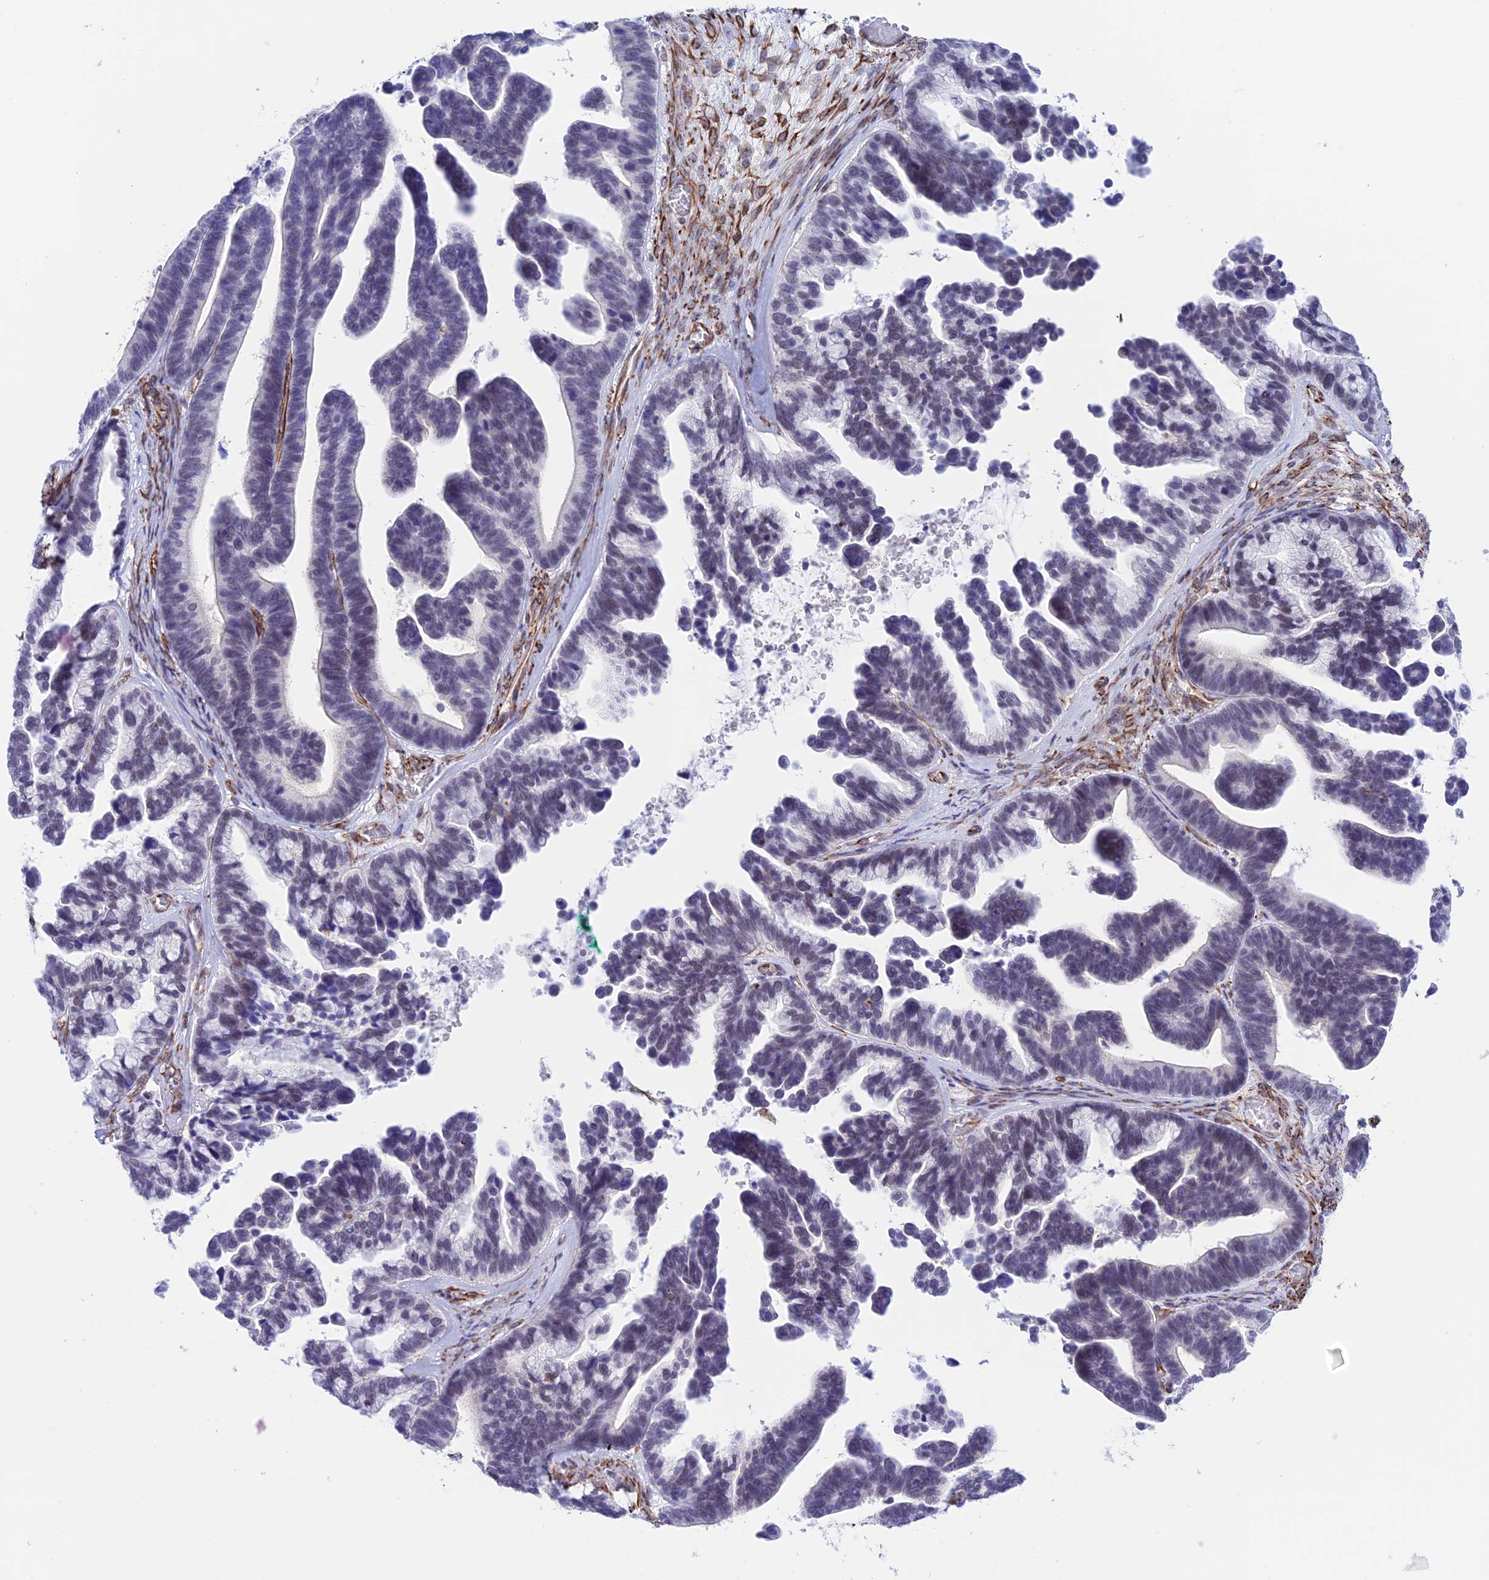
{"staining": {"intensity": "weak", "quantity": "<25%", "location": "nuclear"}, "tissue": "ovarian cancer", "cell_type": "Tumor cells", "image_type": "cancer", "snomed": [{"axis": "morphology", "description": "Cystadenocarcinoma, serous, NOS"}, {"axis": "topography", "description": "Ovary"}], "caption": "Immunohistochemistry photomicrograph of serous cystadenocarcinoma (ovarian) stained for a protein (brown), which demonstrates no positivity in tumor cells.", "gene": "ZNF652", "patient": {"sex": "female", "age": 56}}